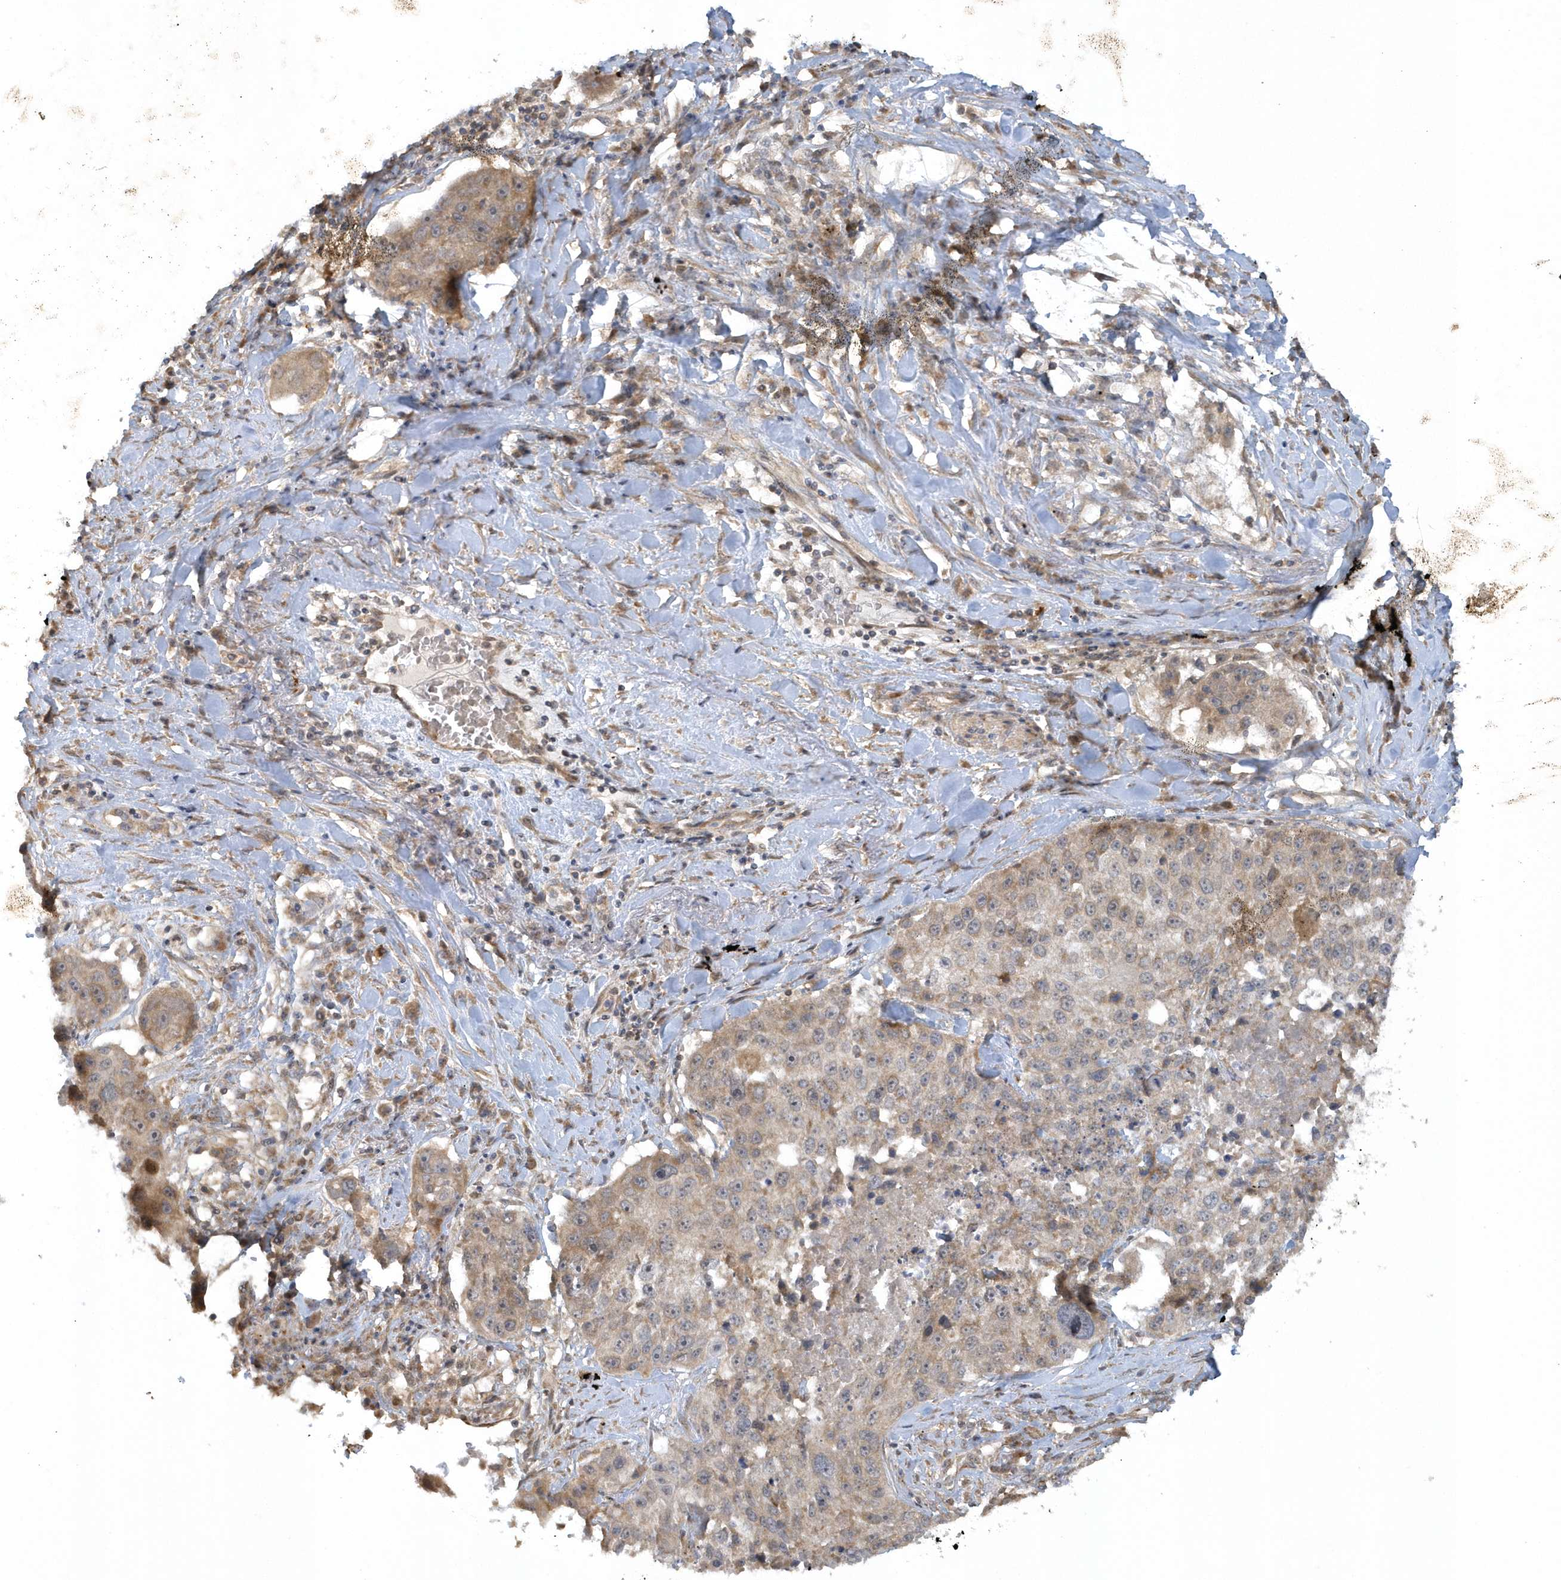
{"staining": {"intensity": "moderate", "quantity": "25%-75%", "location": "cytoplasmic/membranous"}, "tissue": "lung cancer", "cell_type": "Tumor cells", "image_type": "cancer", "snomed": [{"axis": "morphology", "description": "Squamous cell carcinoma, NOS"}, {"axis": "topography", "description": "Lung"}], "caption": "Squamous cell carcinoma (lung) stained with a protein marker shows moderate staining in tumor cells.", "gene": "THG1L", "patient": {"sex": "male", "age": 61}}